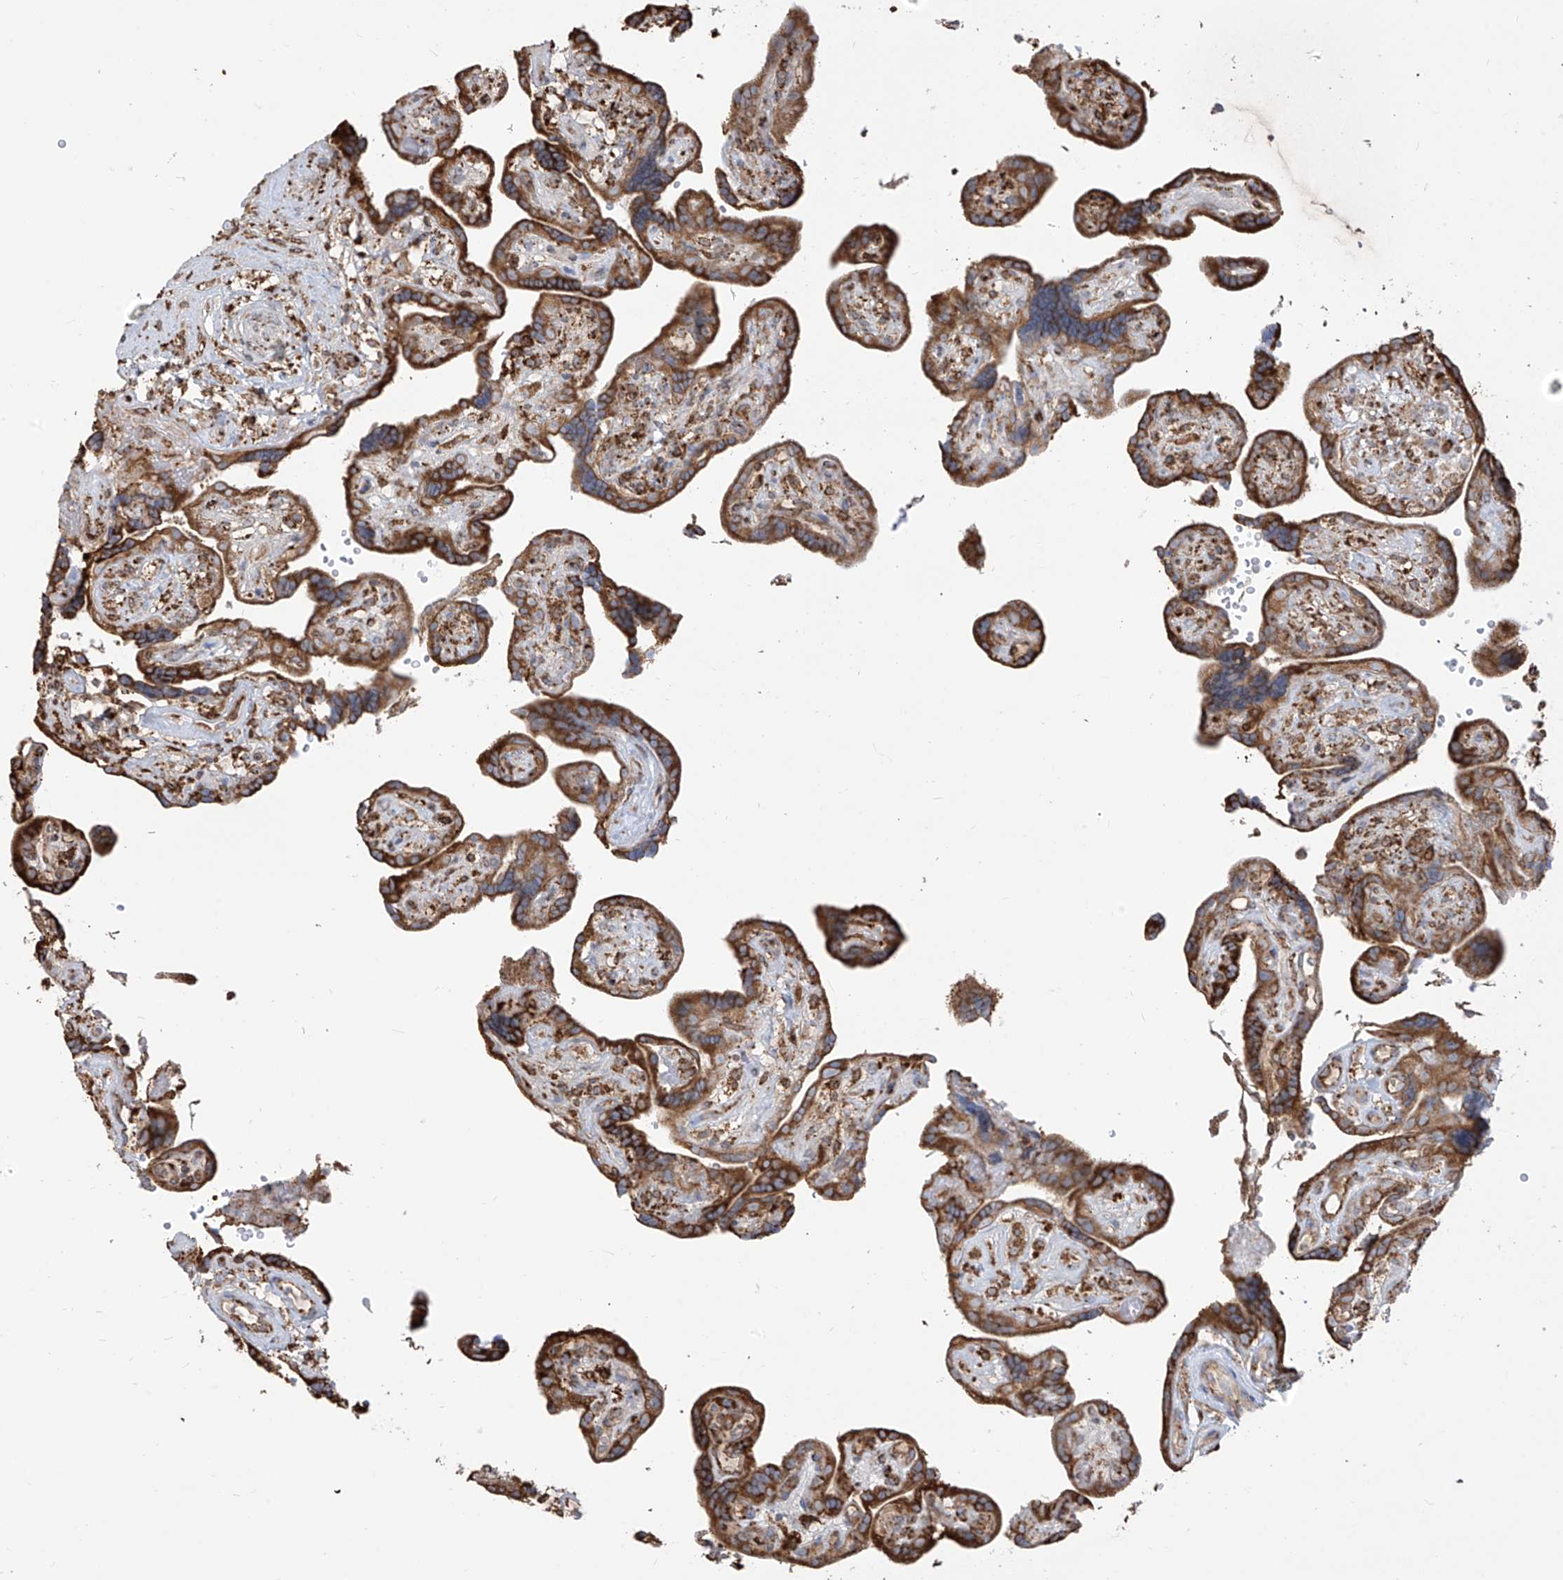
{"staining": {"intensity": "moderate", "quantity": ">75%", "location": "cytoplasmic/membranous"}, "tissue": "placenta", "cell_type": "Decidual cells", "image_type": "normal", "snomed": [{"axis": "morphology", "description": "Normal tissue, NOS"}, {"axis": "topography", "description": "Placenta"}], "caption": "IHC of unremarkable placenta reveals medium levels of moderate cytoplasmic/membranous staining in about >75% of decidual cells.", "gene": "PDIA6", "patient": {"sex": "female", "age": 30}}